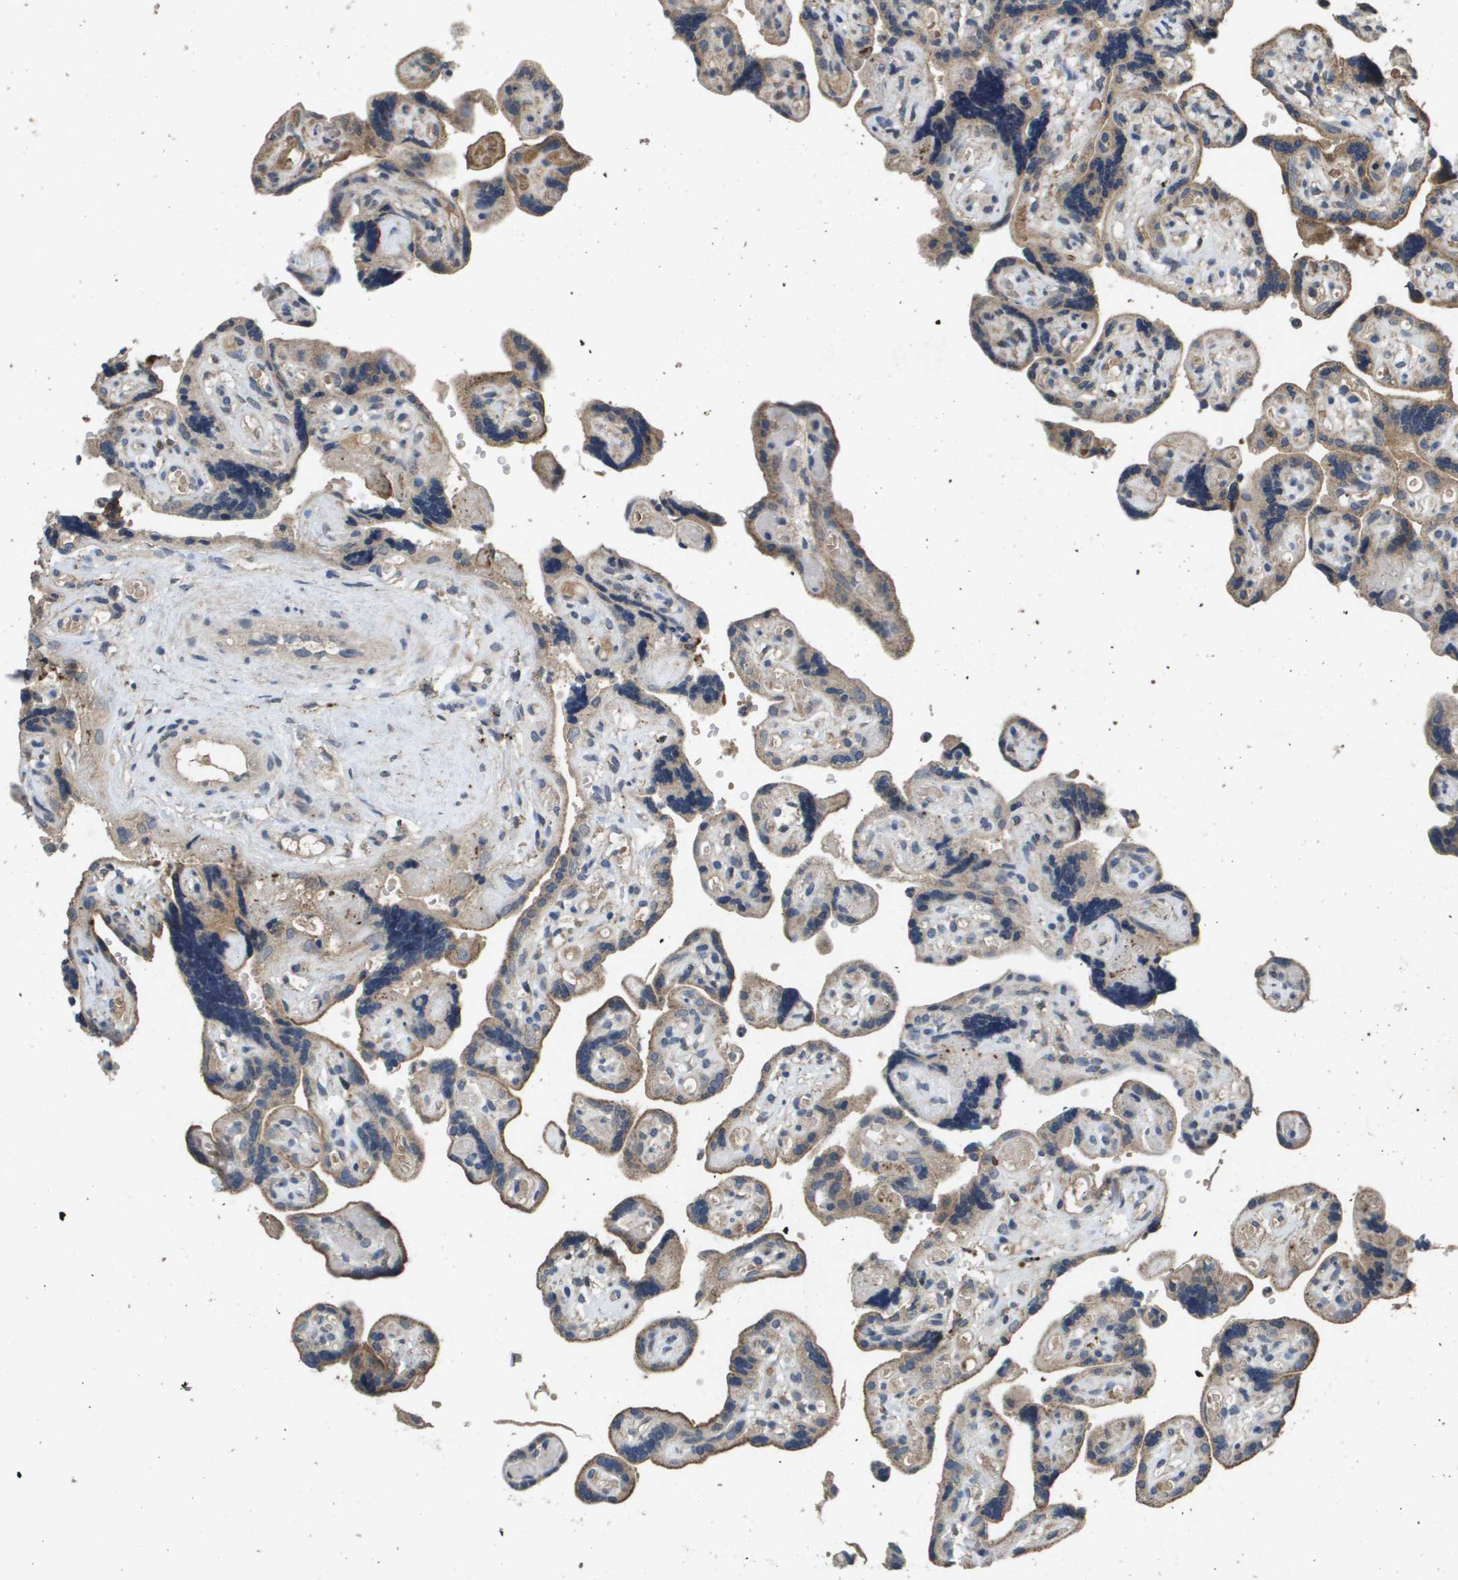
{"staining": {"intensity": "weak", "quantity": "25%-75%", "location": "cytoplasmic/membranous"}, "tissue": "placenta", "cell_type": "Decidual cells", "image_type": "normal", "snomed": [{"axis": "morphology", "description": "Normal tissue, NOS"}, {"axis": "topography", "description": "Placenta"}], "caption": "Protein staining of benign placenta exhibits weak cytoplasmic/membranous expression in approximately 25%-75% of decidual cells.", "gene": "PROC", "patient": {"sex": "female", "age": 30}}